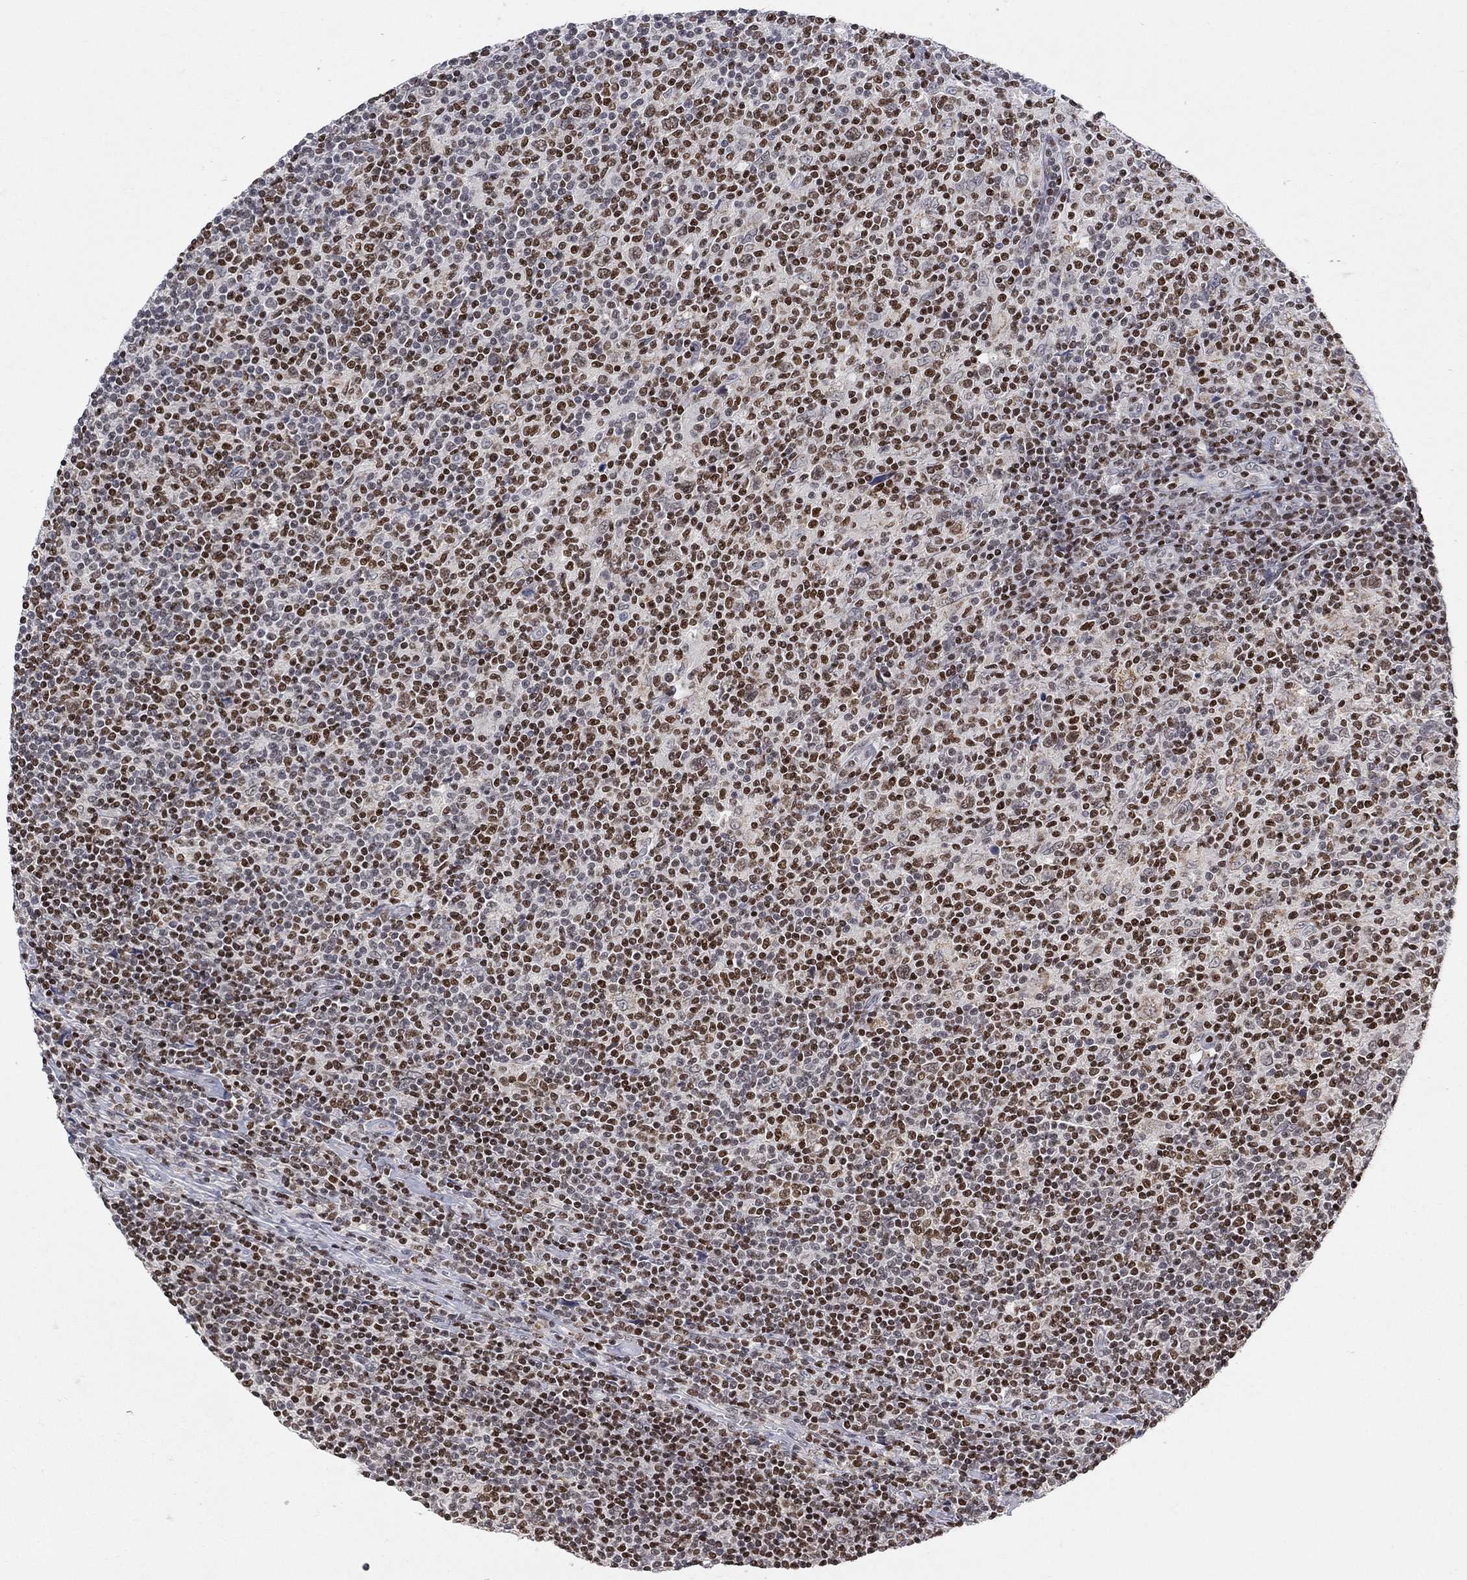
{"staining": {"intensity": "strong", "quantity": ">75%", "location": "nuclear"}, "tissue": "lymphoma", "cell_type": "Tumor cells", "image_type": "cancer", "snomed": [{"axis": "morphology", "description": "Hodgkin's disease, NOS"}, {"axis": "topography", "description": "Lymph node"}], "caption": "This image exhibits lymphoma stained with immunohistochemistry to label a protein in brown. The nuclear of tumor cells show strong positivity for the protein. Nuclei are counter-stained blue.", "gene": "KLF12", "patient": {"sex": "male", "age": 40}}